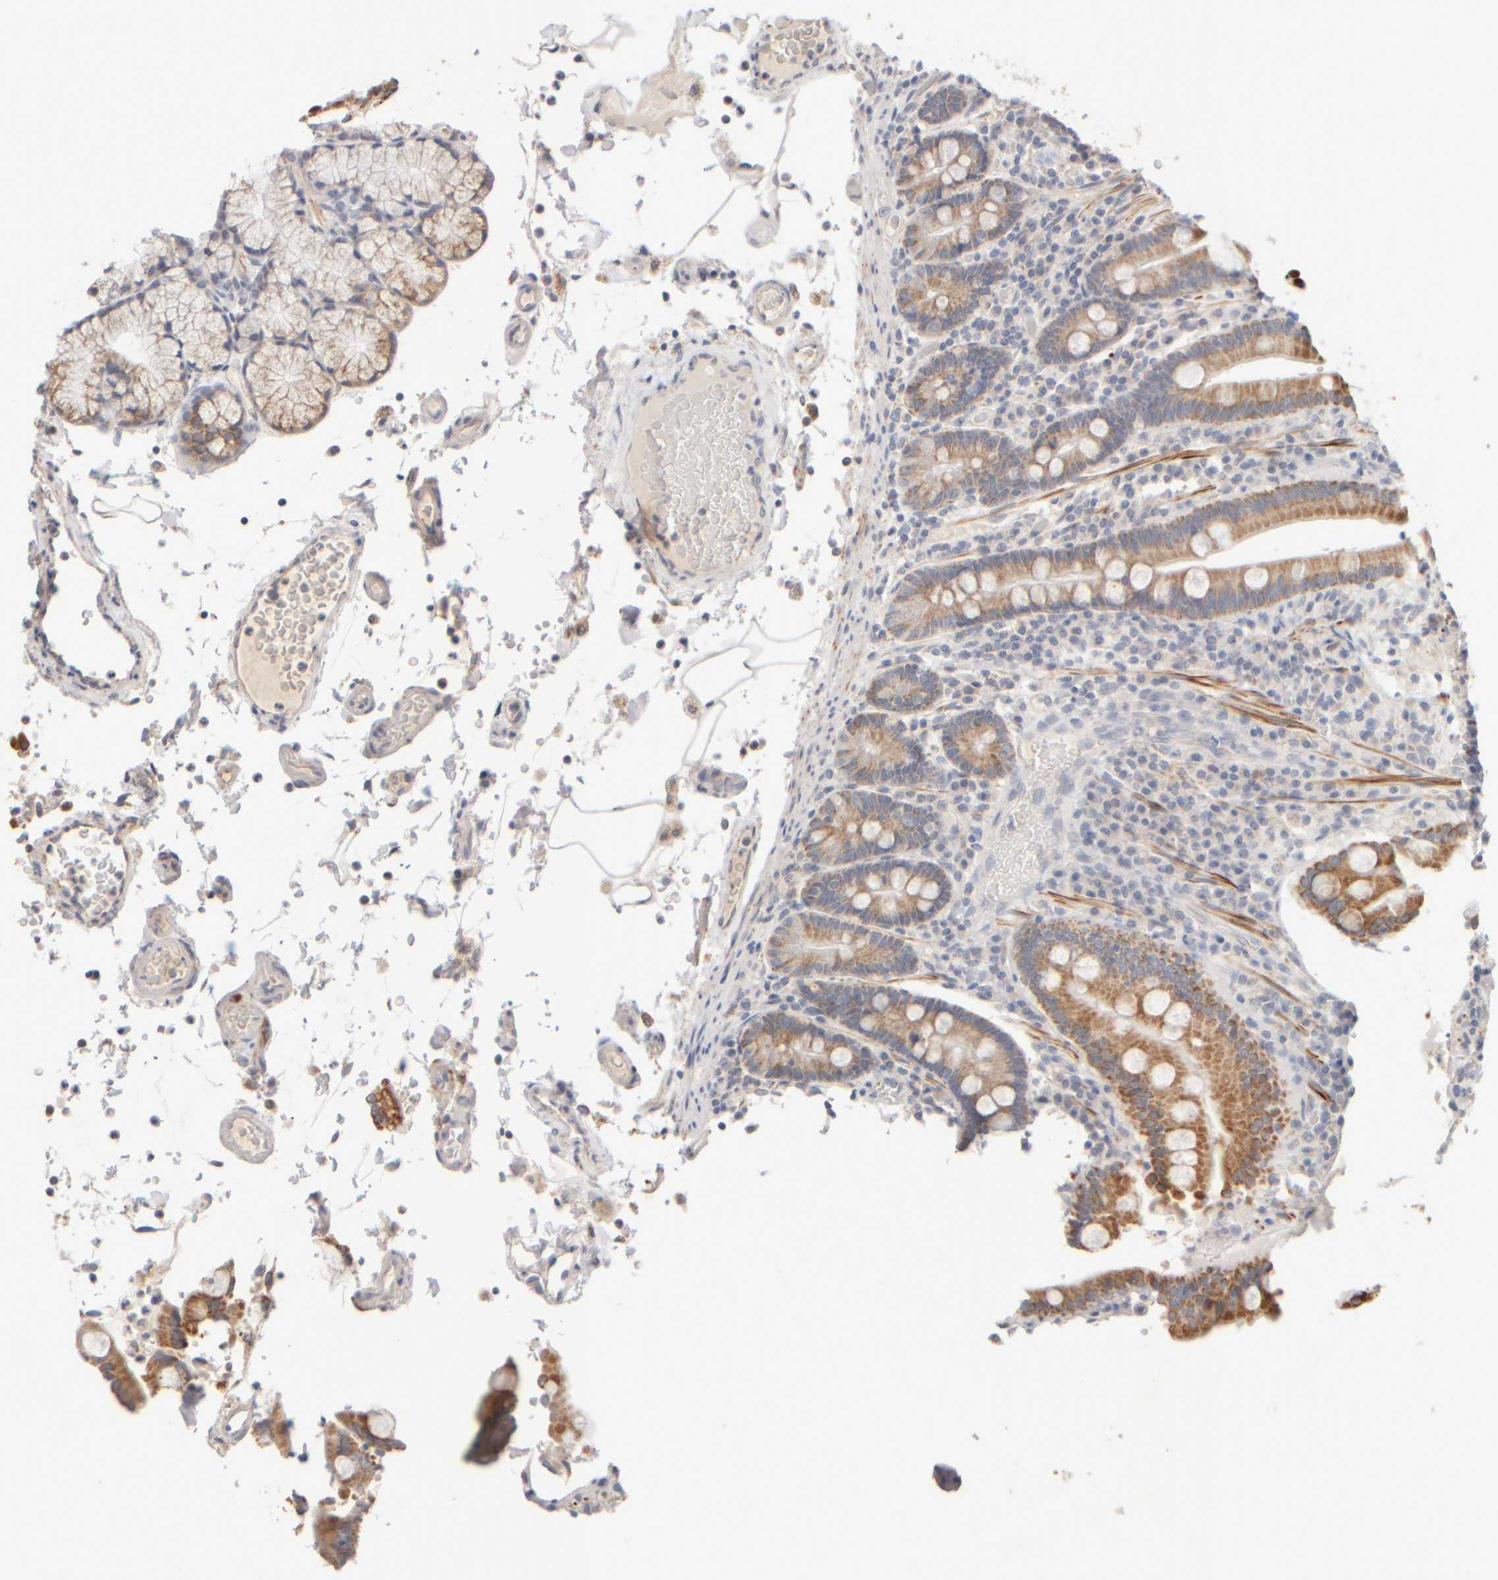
{"staining": {"intensity": "moderate", "quantity": "25%-75%", "location": "cytoplasmic/membranous"}, "tissue": "duodenum", "cell_type": "Glandular cells", "image_type": "normal", "snomed": [{"axis": "morphology", "description": "Normal tissue, NOS"}, {"axis": "topography", "description": "Small intestine, NOS"}], "caption": "Immunohistochemical staining of unremarkable duodenum shows medium levels of moderate cytoplasmic/membranous expression in approximately 25%-75% of glandular cells.", "gene": "ZNF112", "patient": {"sex": "female", "age": 71}}